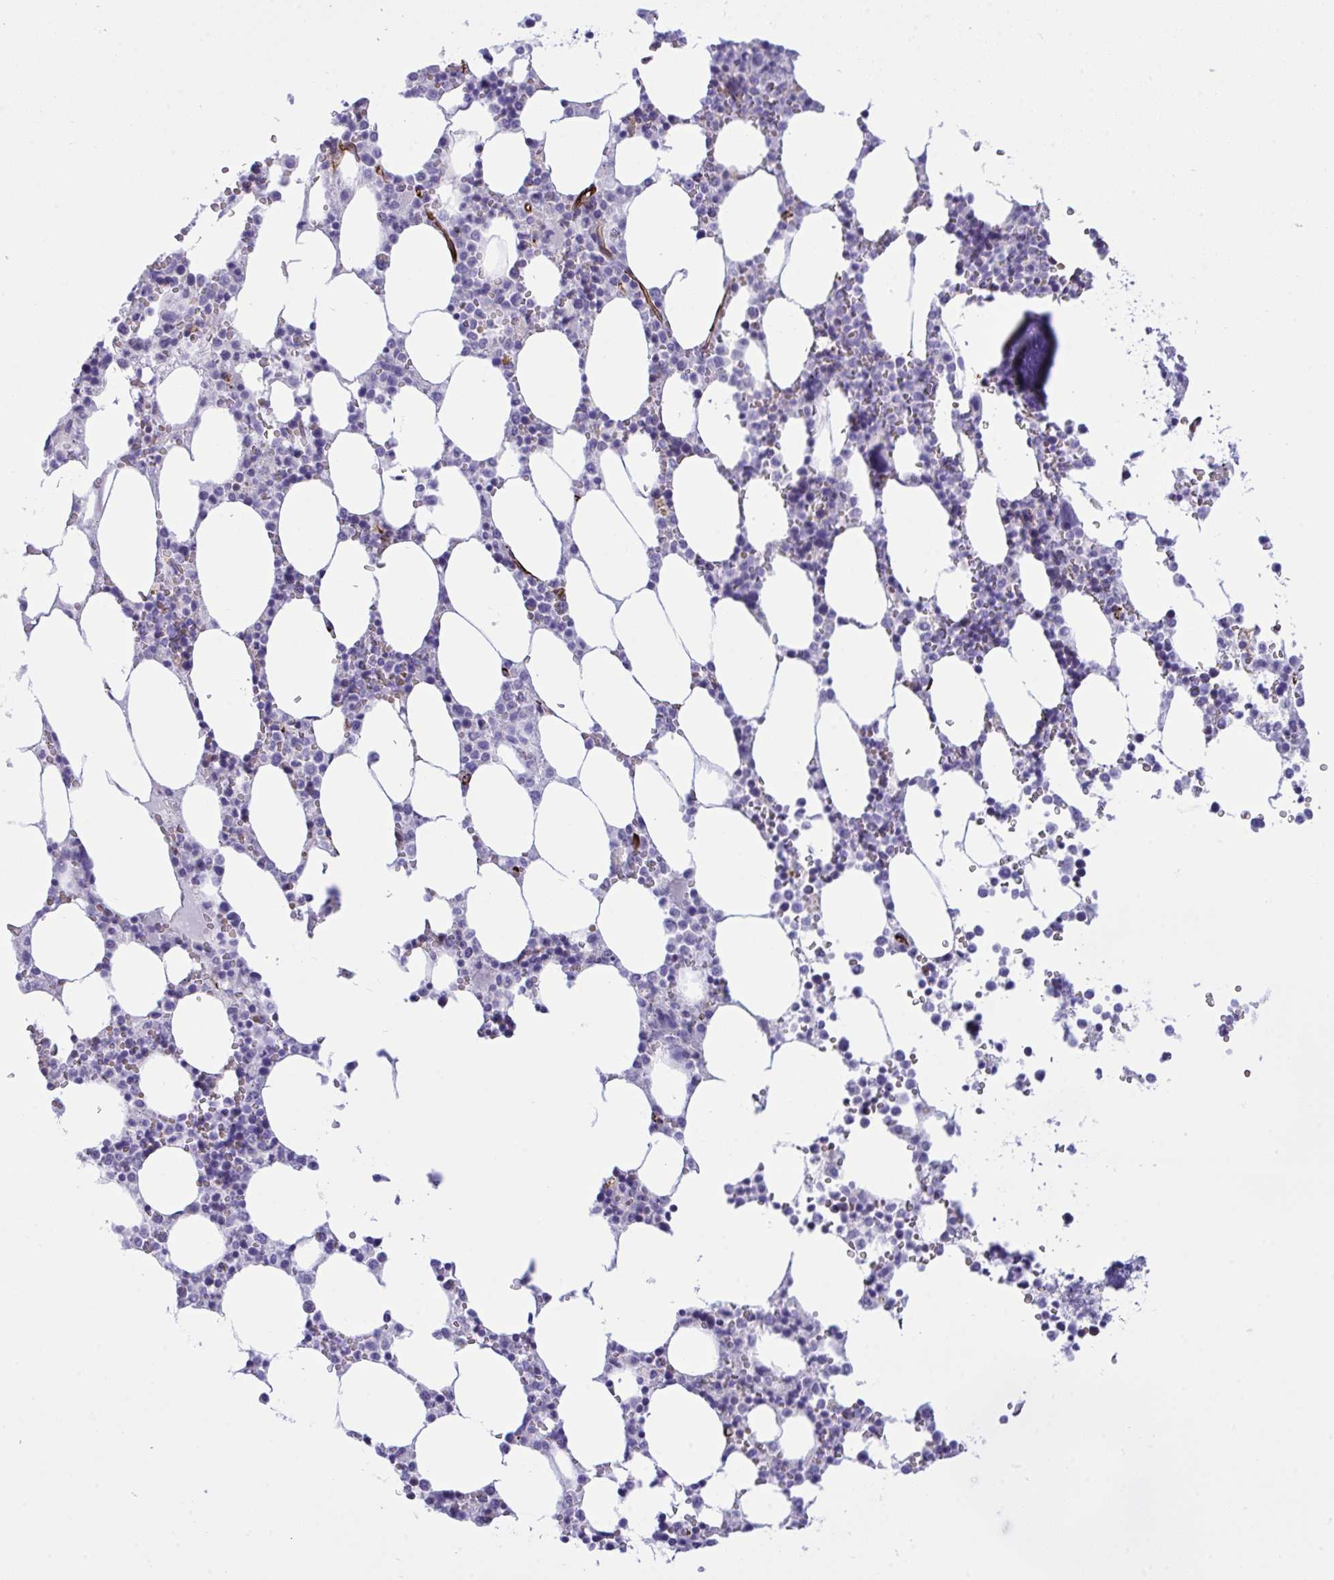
{"staining": {"intensity": "negative", "quantity": "none", "location": "none"}, "tissue": "bone marrow", "cell_type": "Hematopoietic cells", "image_type": "normal", "snomed": [{"axis": "morphology", "description": "Normal tissue, NOS"}, {"axis": "topography", "description": "Bone marrow"}], "caption": "Immunohistochemistry photomicrograph of normal bone marrow: human bone marrow stained with DAB (3,3'-diaminobenzidine) shows no significant protein positivity in hematopoietic cells.", "gene": "SLC35B1", "patient": {"sex": "male", "age": 64}}